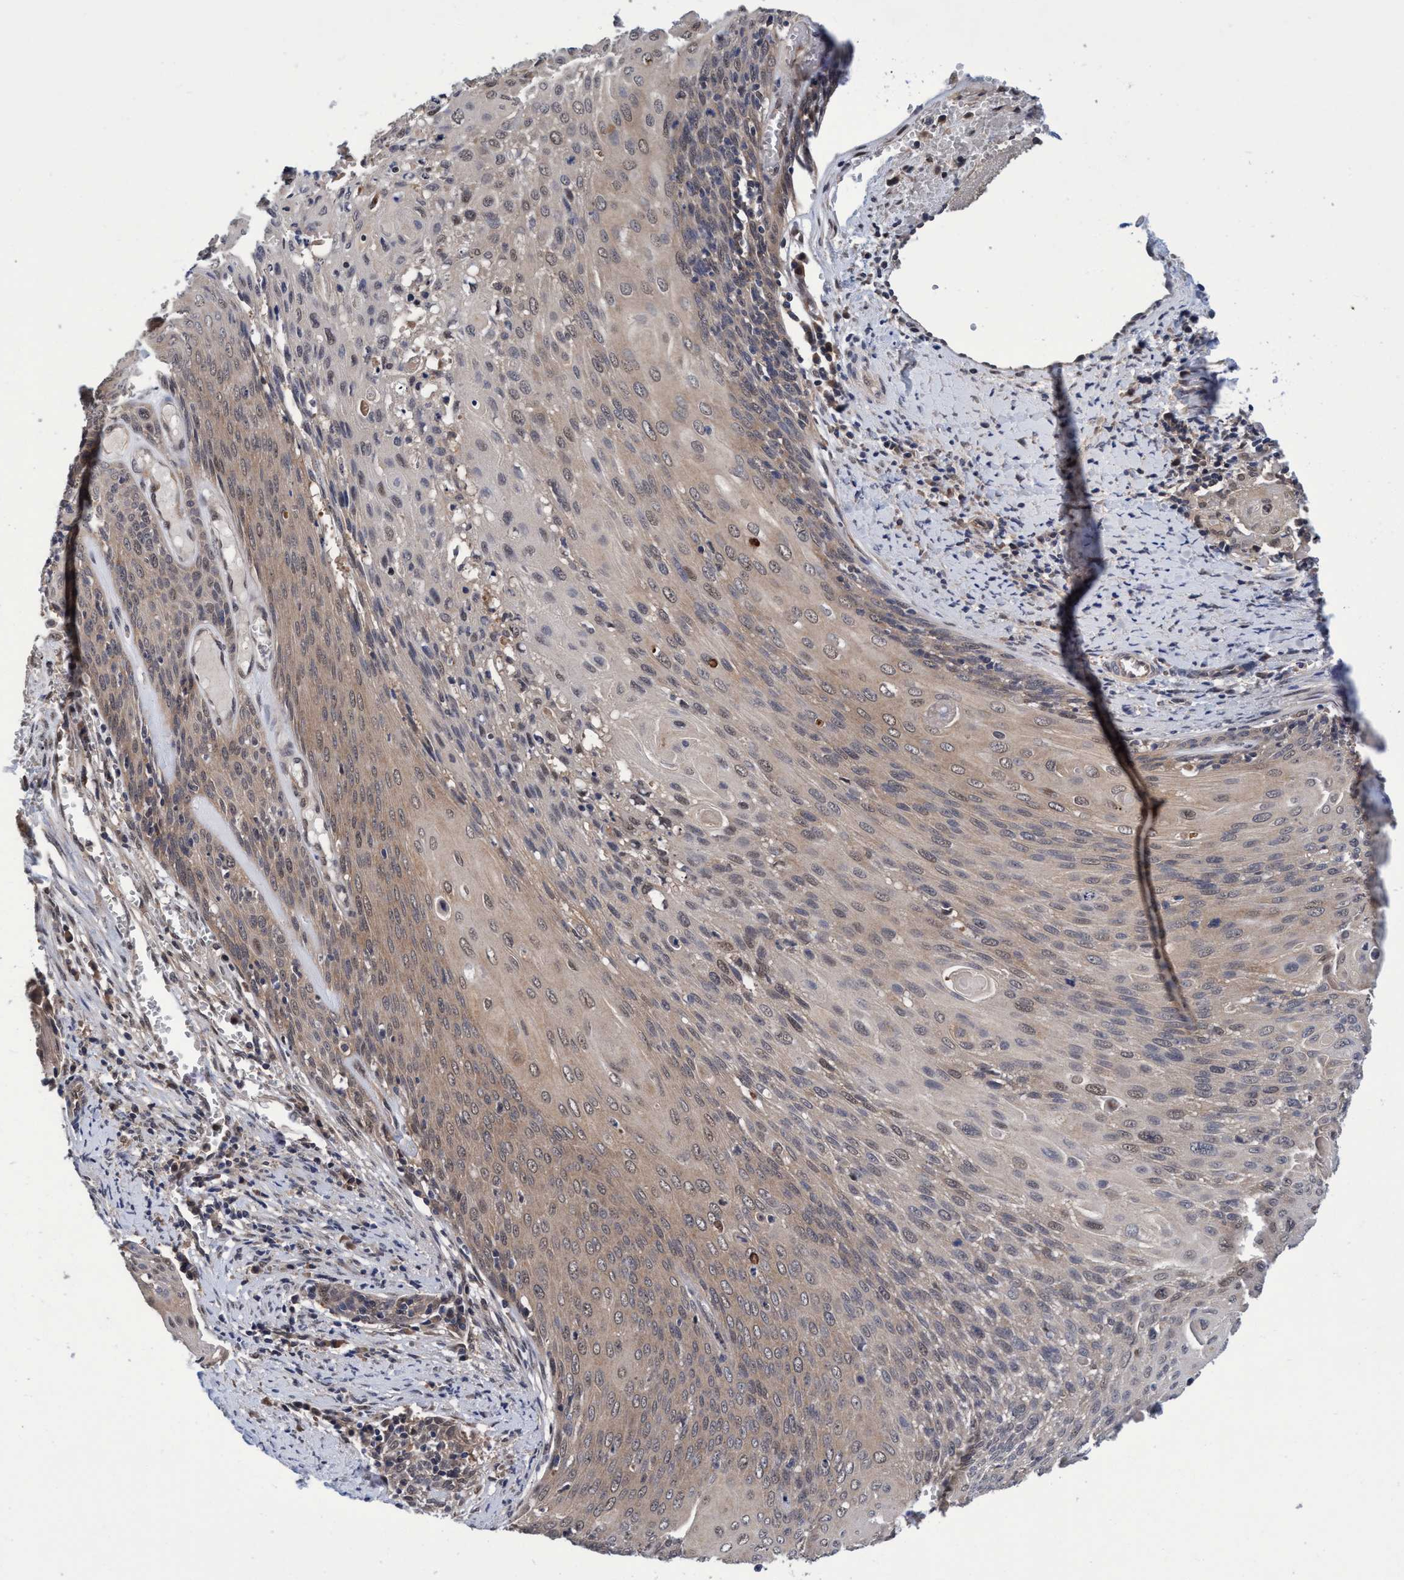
{"staining": {"intensity": "weak", "quantity": ">75%", "location": "cytoplasmic/membranous"}, "tissue": "cervical cancer", "cell_type": "Tumor cells", "image_type": "cancer", "snomed": [{"axis": "morphology", "description": "Squamous cell carcinoma, NOS"}, {"axis": "topography", "description": "Cervix"}], "caption": "High-power microscopy captured an immunohistochemistry histopathology image of squamous cell carcinoma (cervical), revealing weak cytoplasmic/membranous staining in approximately >75% of tumor cells.", "gene": "PSMD12", "patient": {"sex": "female", "age": 39}}